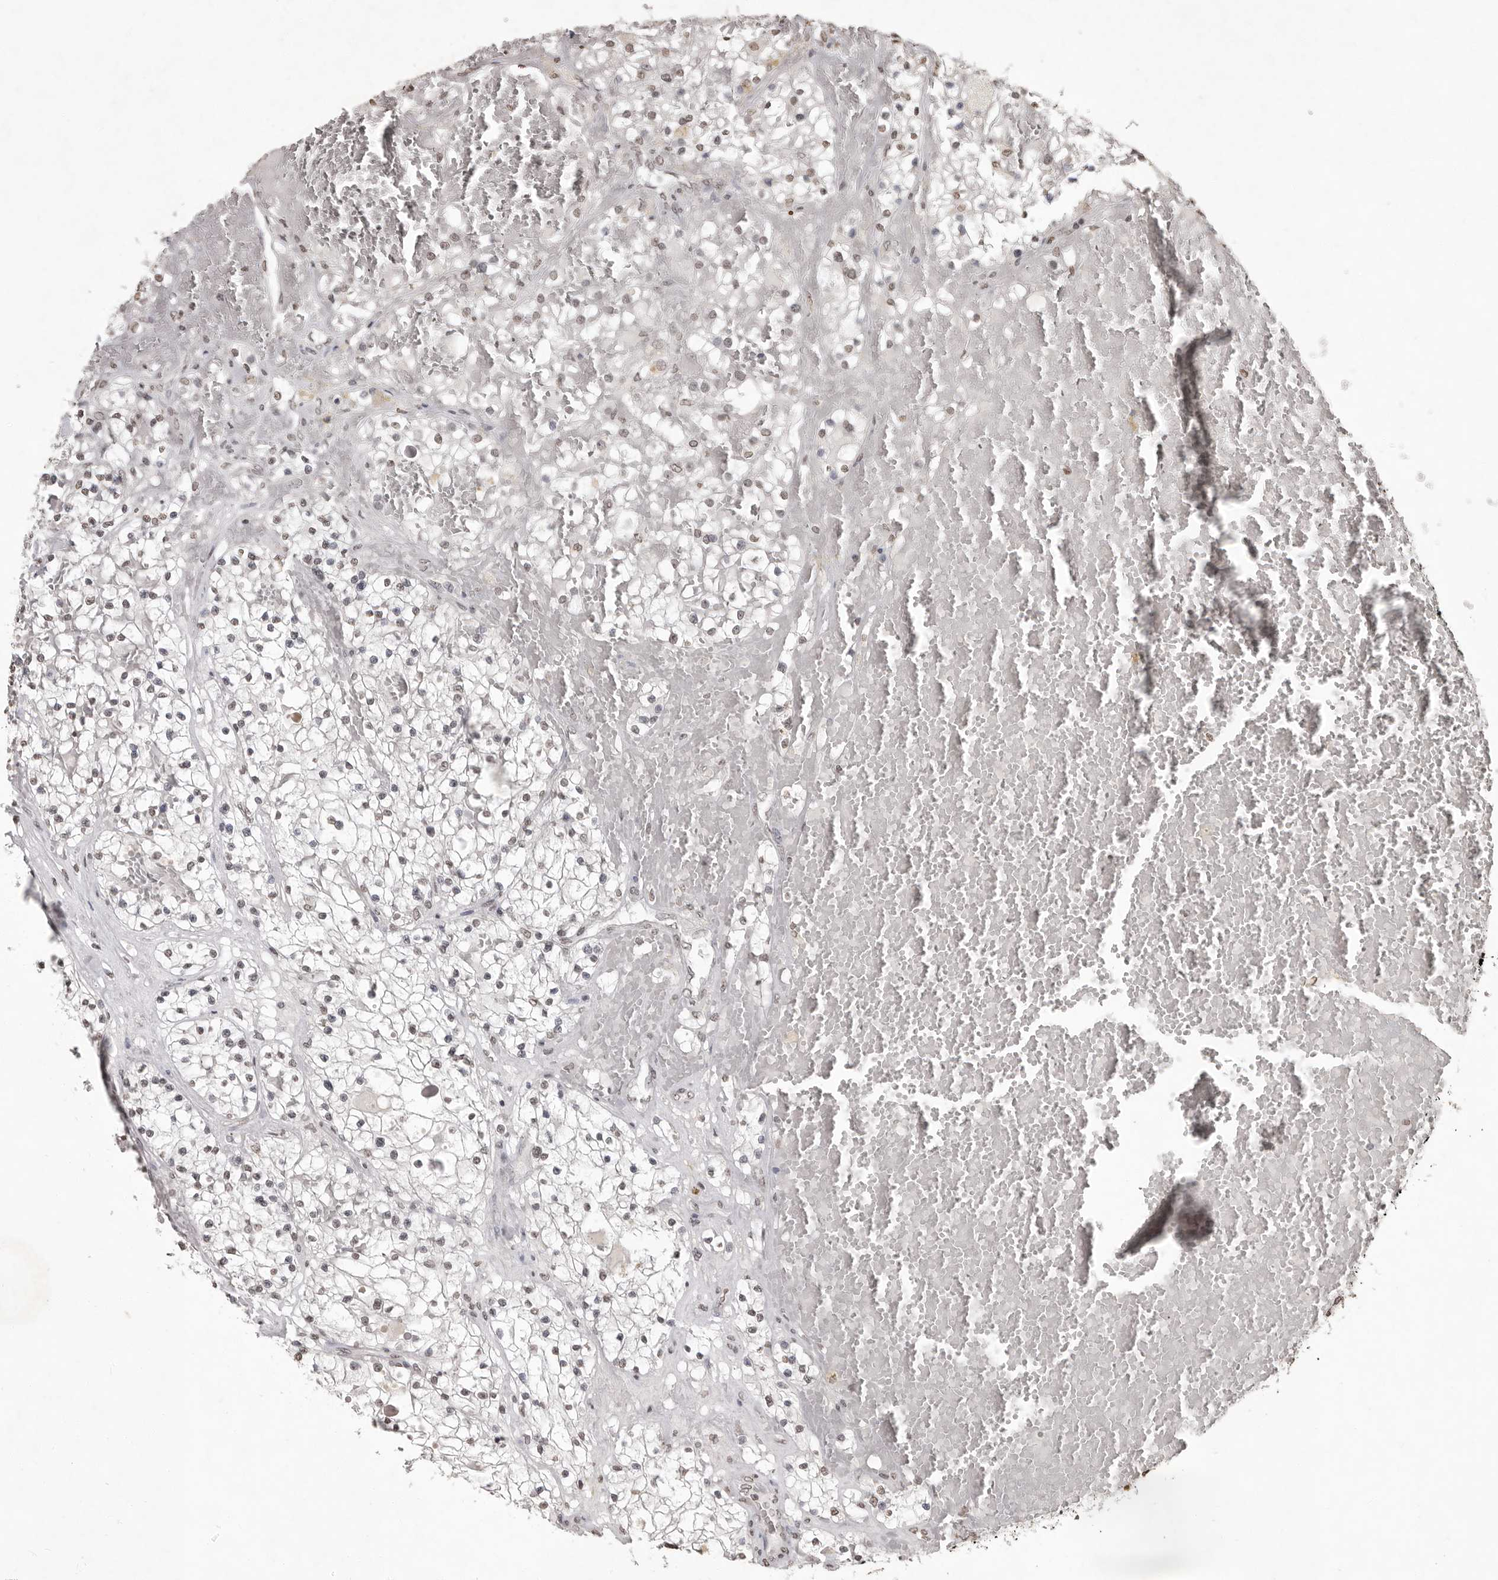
{"staining": {"intensity": "weak", "quantity": "<25%", "location": "nuclear"}, "tissue": "renal cancer", "cell_type": "Tumor cells", "image_type": "cancer", "snomed": [{"axis": "morphology", "description": "Normal tissue, NOS"}, {"axis": "morphology", "description": "Adenocarcinoma, NOS"}, {"axis": "topography", "description": "Kidney"}], "caption": "Tumor cells are negative for brown protein staining in renal adenocarcinoma.", "gene": "WDR45", "patient": {"sex": "male", "age": 68}}